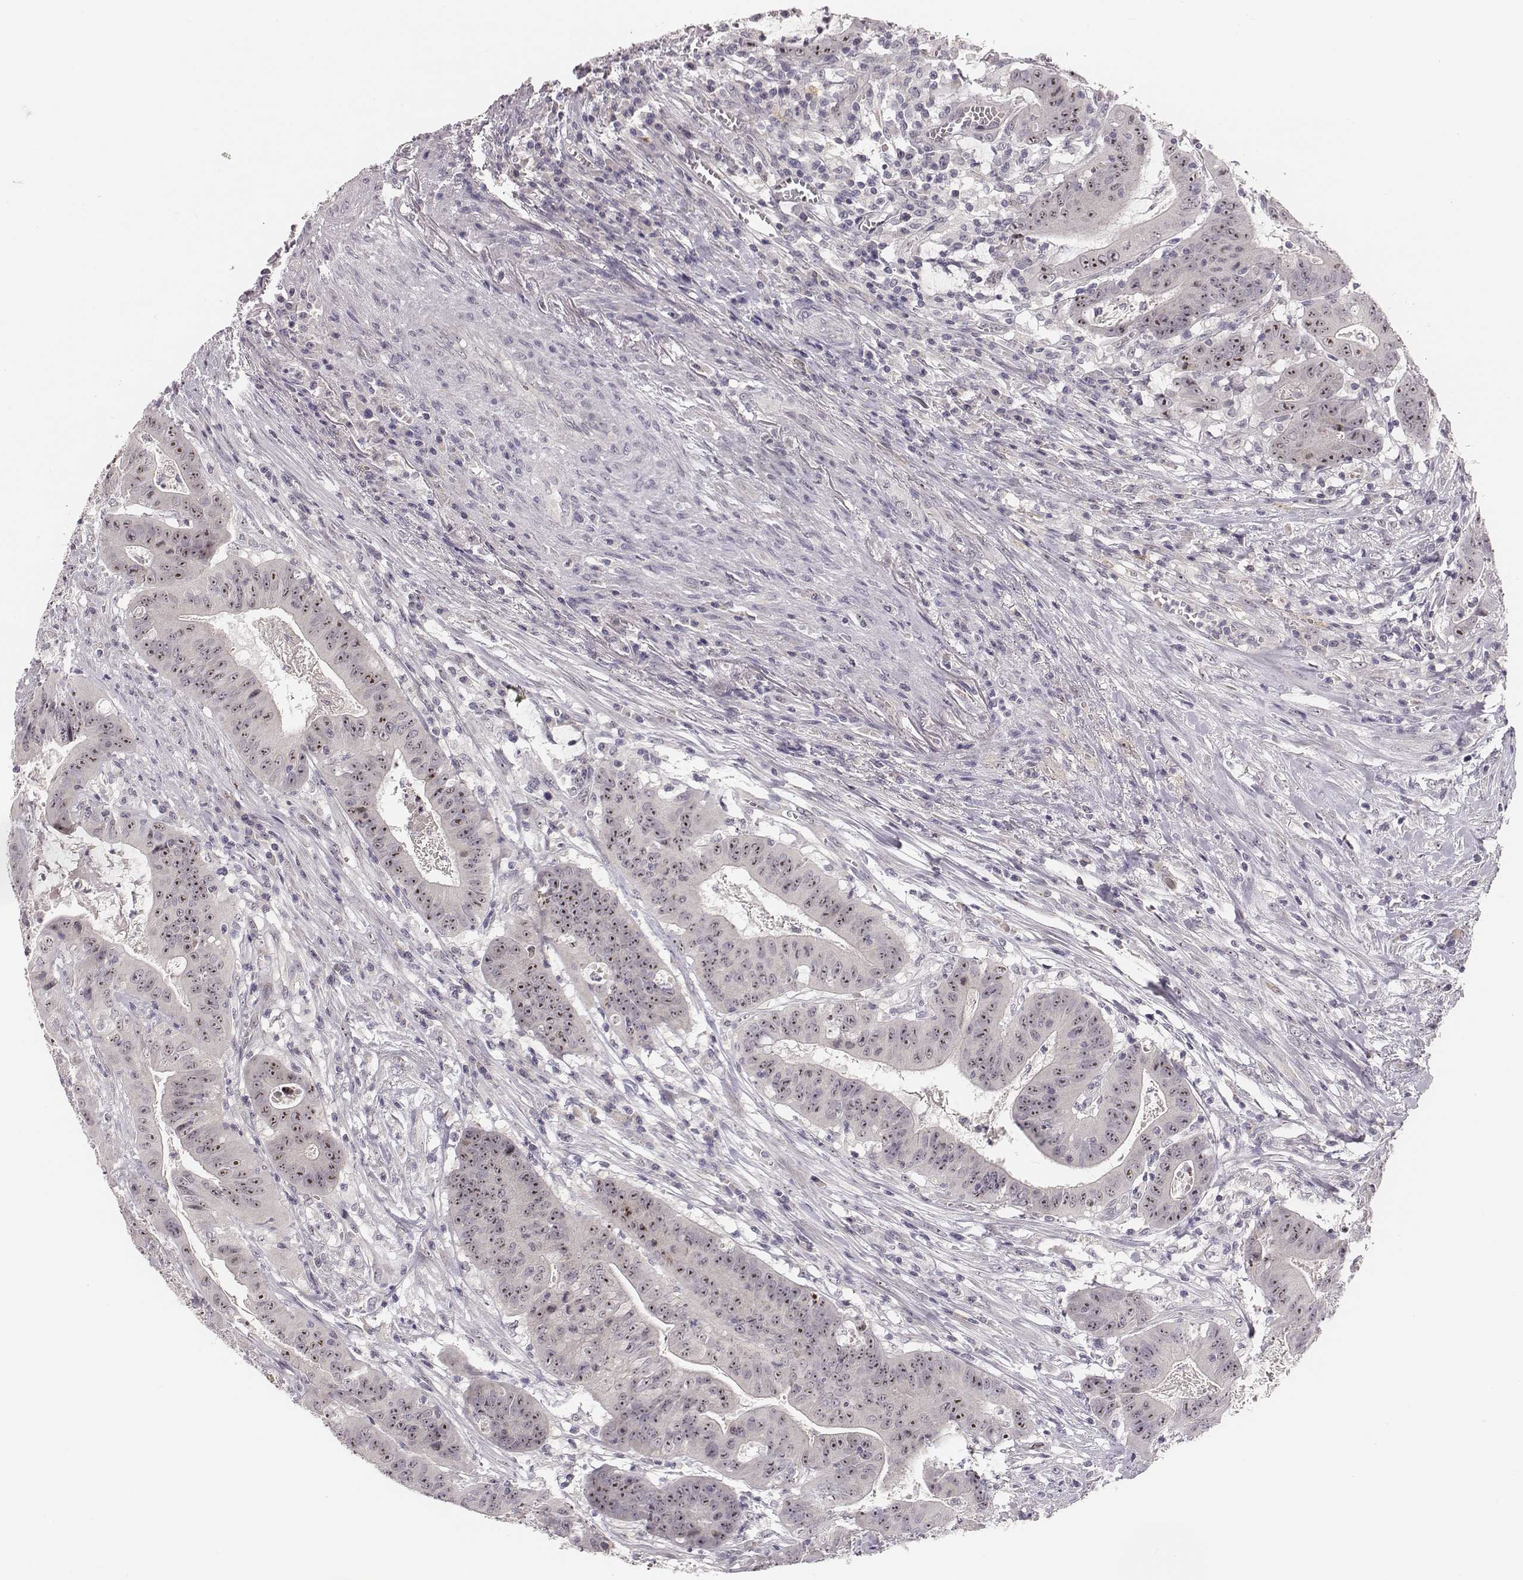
{"staining": {"intensity": "strong", "quantity": "25%-75%", "location": "nuclear"}, "tissue": "colorectal cancer", "cell_type": "Tumor cells", "image_type": "cancer", "snomed": [{"axis": "morphology", "description": "Adenocarcinoma, NOS"}, {"axis": "topography", "description": "Colon"}], "caption": "Protein analysis of adenocarcinoma (colorectal) tissue exhibits strong nuclear expression in about 25%-75% of tumor cells.", "gene": "NIFK", "patient": {"sex": "male", "age": 33}}